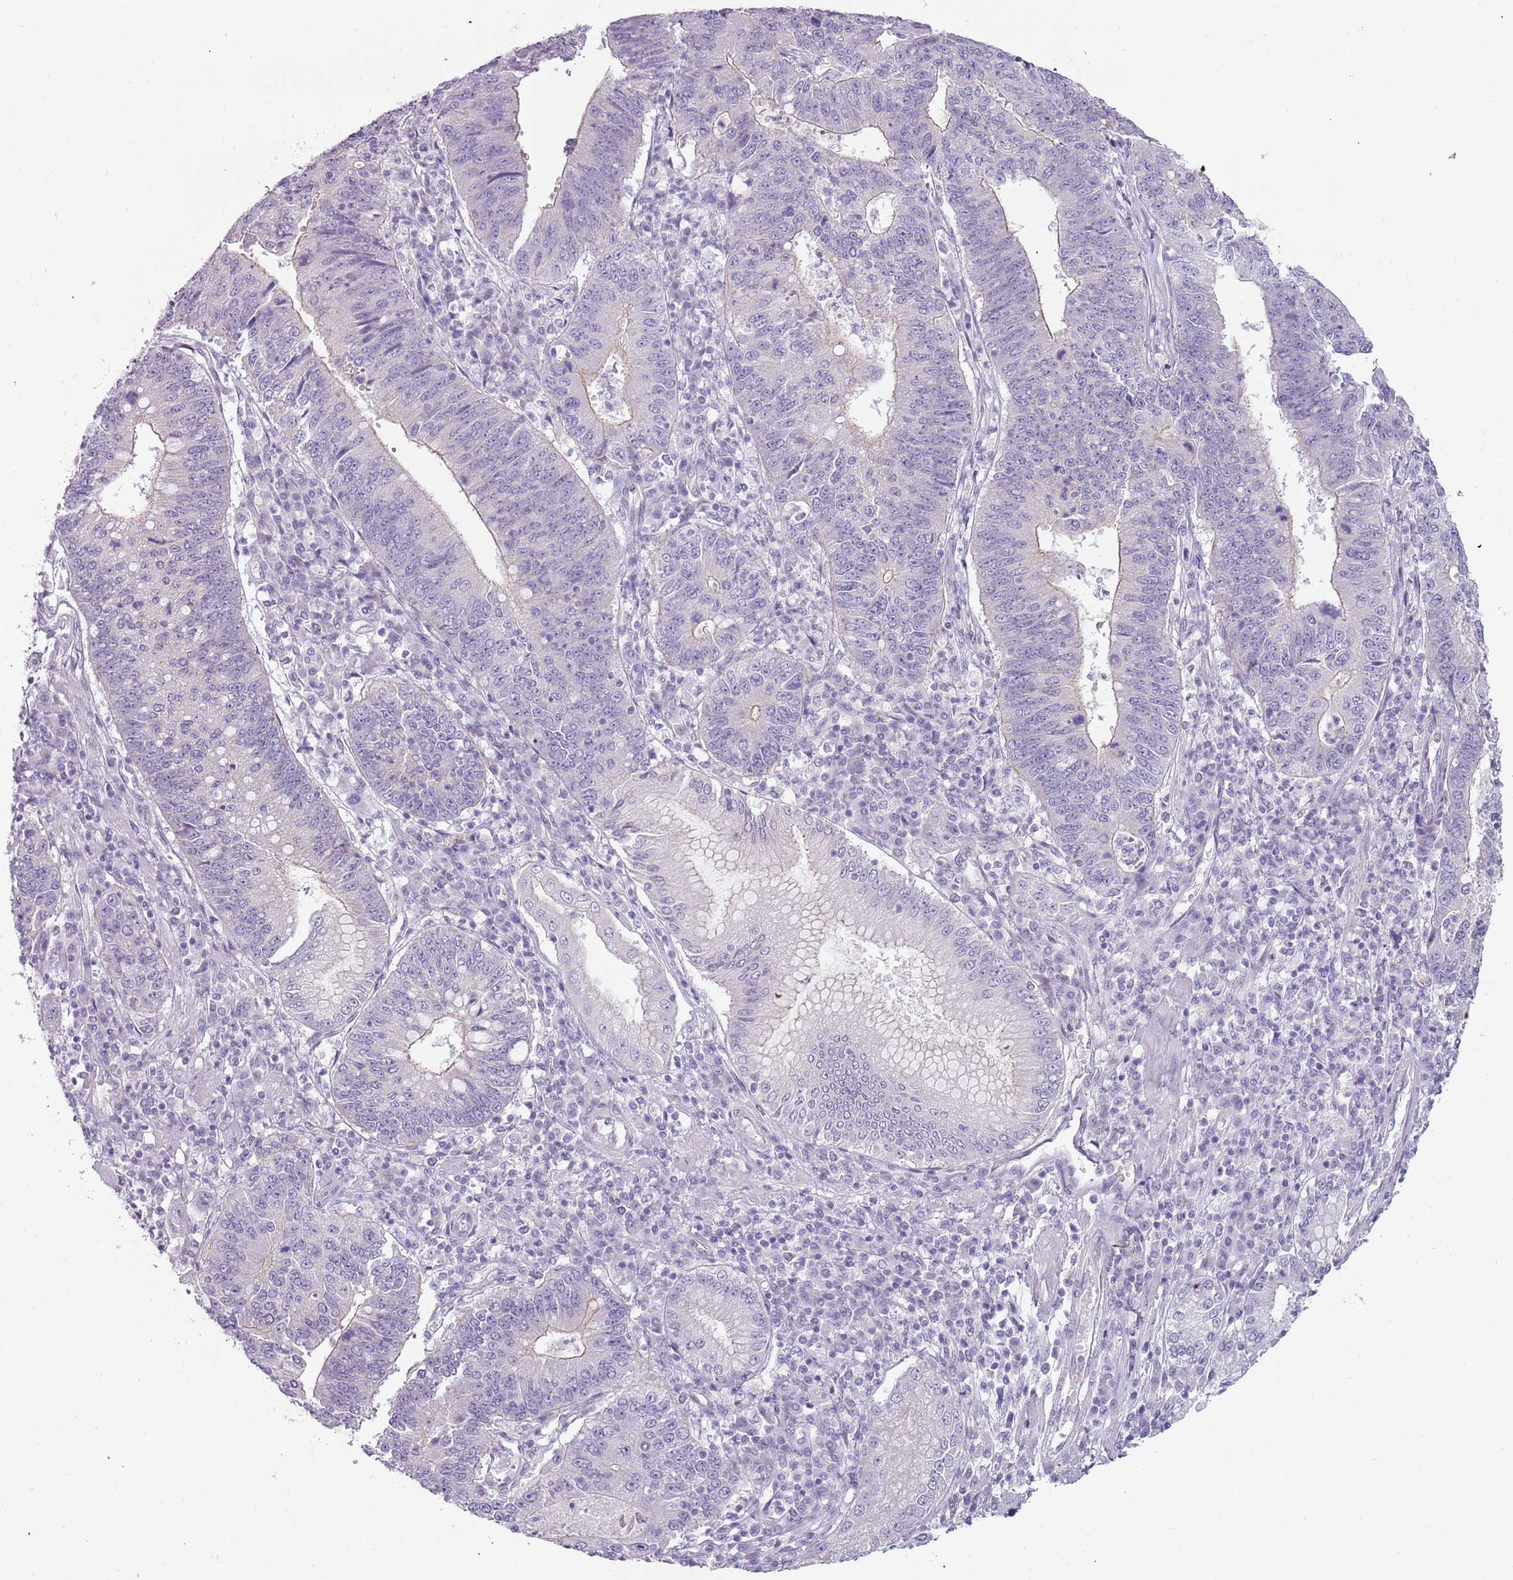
{"staining": {"intensity": "negative", "quantity": "none", "location": "none"}, "tissue": "stomach cancer", "cell_type": "Tumor cells", "image_type": "cancer", "snomed": [{"axis": "morphology", "description": "Adenocarcinoma, NOS"}, {"axis": "topography", "description": "Stomach"}], "caption": "Tumor cells show no significant expression in stomach cancer (adenocarcinoma).", "gene": "RFX2", "patient": {"sex": "male", "age": 59}}